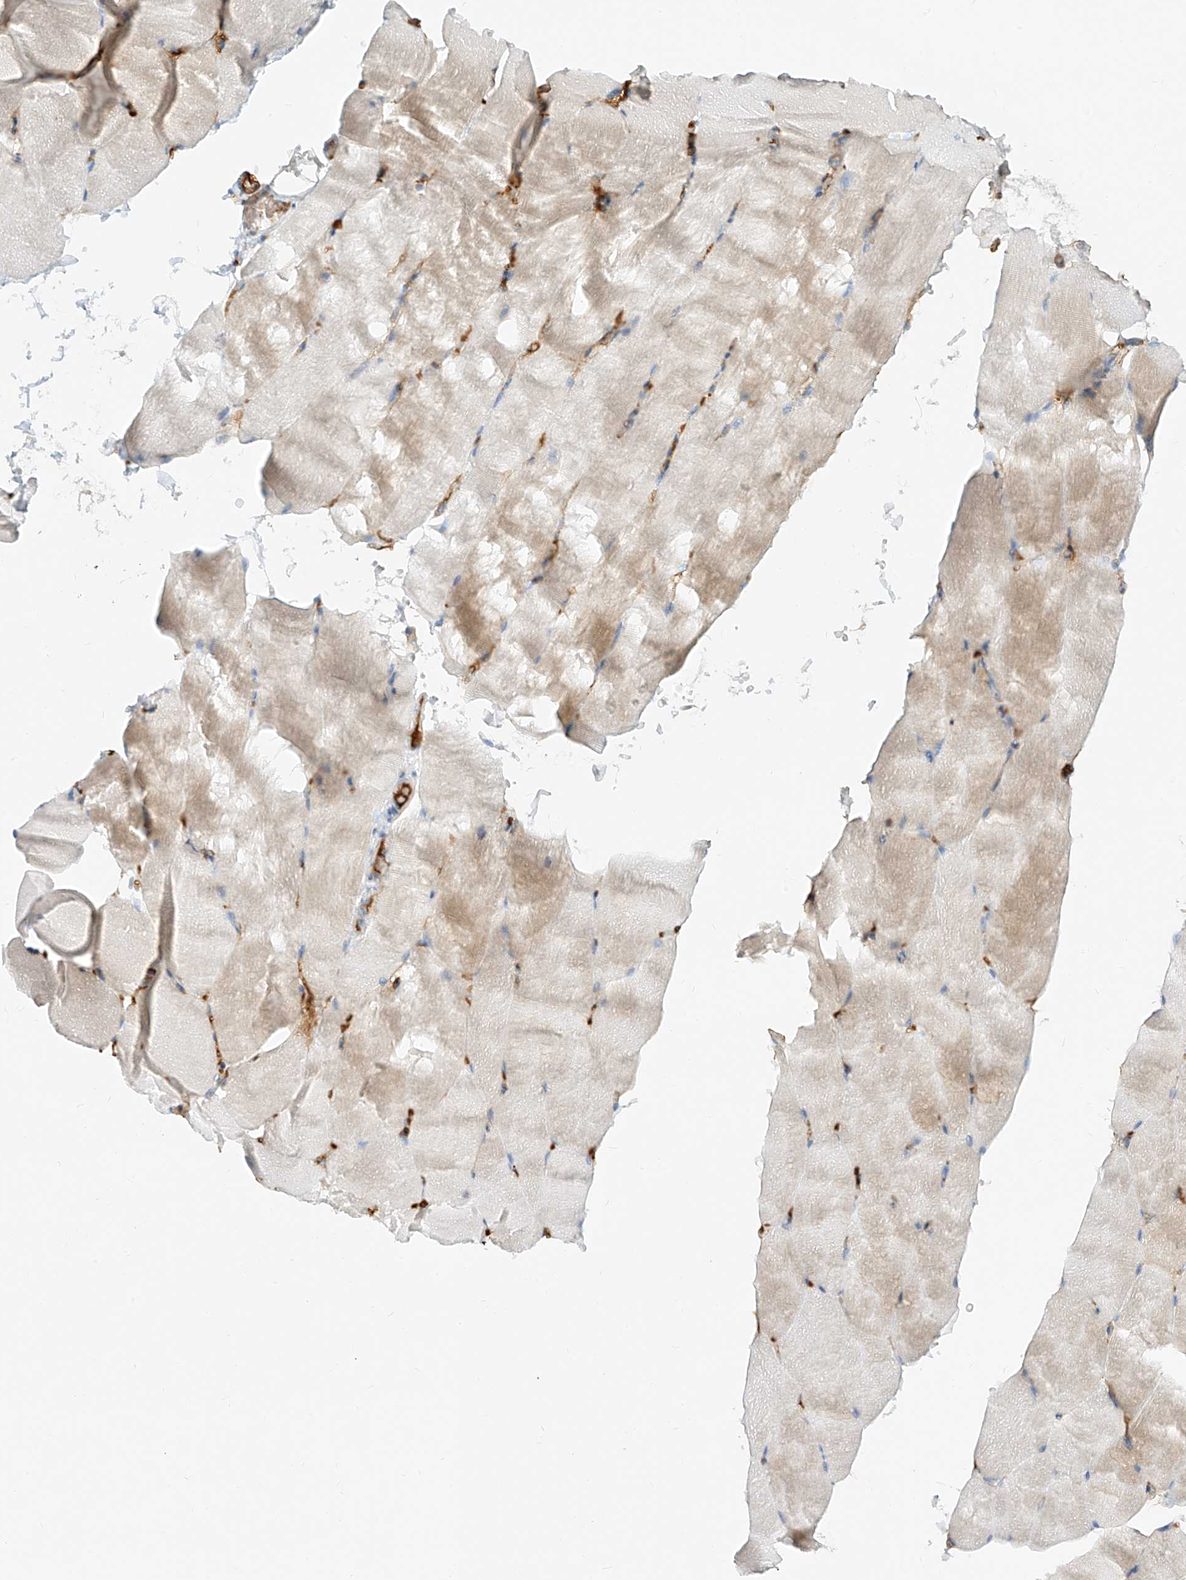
{"staining": {"intensity": "moderate", "quantity": "<25%", "location": "cytoplasmic/membranous"}, "tissue": "skeletal muscle", "cell_type": "Myocytes", "image_type": "normal", "snomed": [{"axis": "morphology", "description": "Normal tissue, NOS"}, {"axis": "topography", "description": "Skeletal muscle"}, {"axis": "topography", "description": "Parathyroid gland"}], "caption": "A low amount of moderate cytoplasmic/membranous positivity is identified in about <25% of myocytes in normal skeletal muscle. (IHC, brightfield microscopy, high magnification).", "gene": "OCSTAMP", "patient": {"sex": "female", "age": 37}}